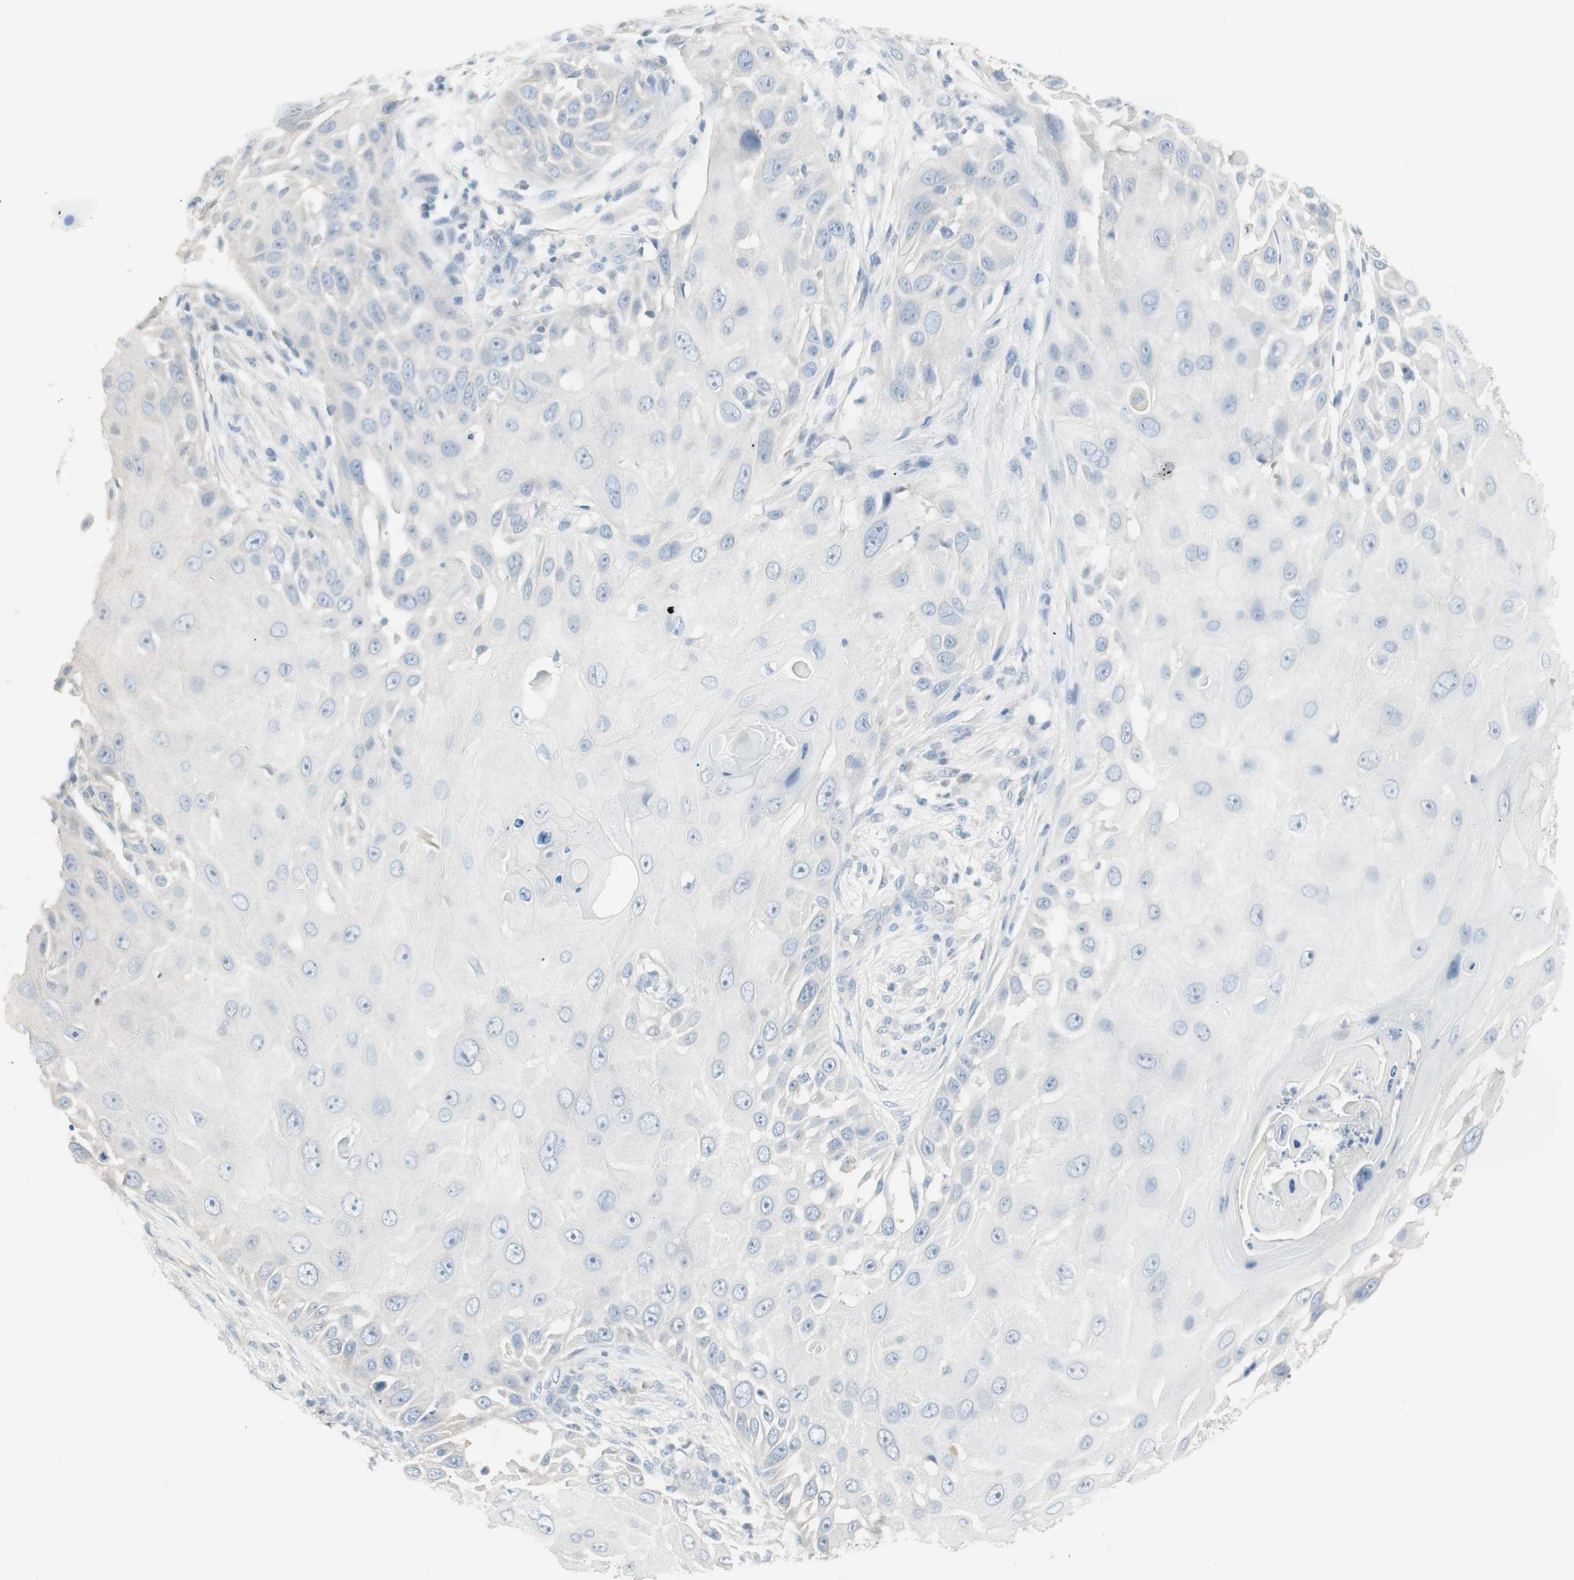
{"staining": {"intensity": "negative", "quantity": "none", "location": "none"}, "tissue": "skin cancer", "cell_type": "Tumor cells", "image_type": "cancer", "snomed": [{"axis": "morphology", "description": "Squamous cell carcinoma, NOS"}, {"axis": "topography", "description": "Skin"}], "caption": "A photomicrograph of skin squamous cell carcinoma stained for a protein reveals no brown staining in tumor cells.", "gene": "ITLN2", "patient": {"sex": "female", "age": 44}}